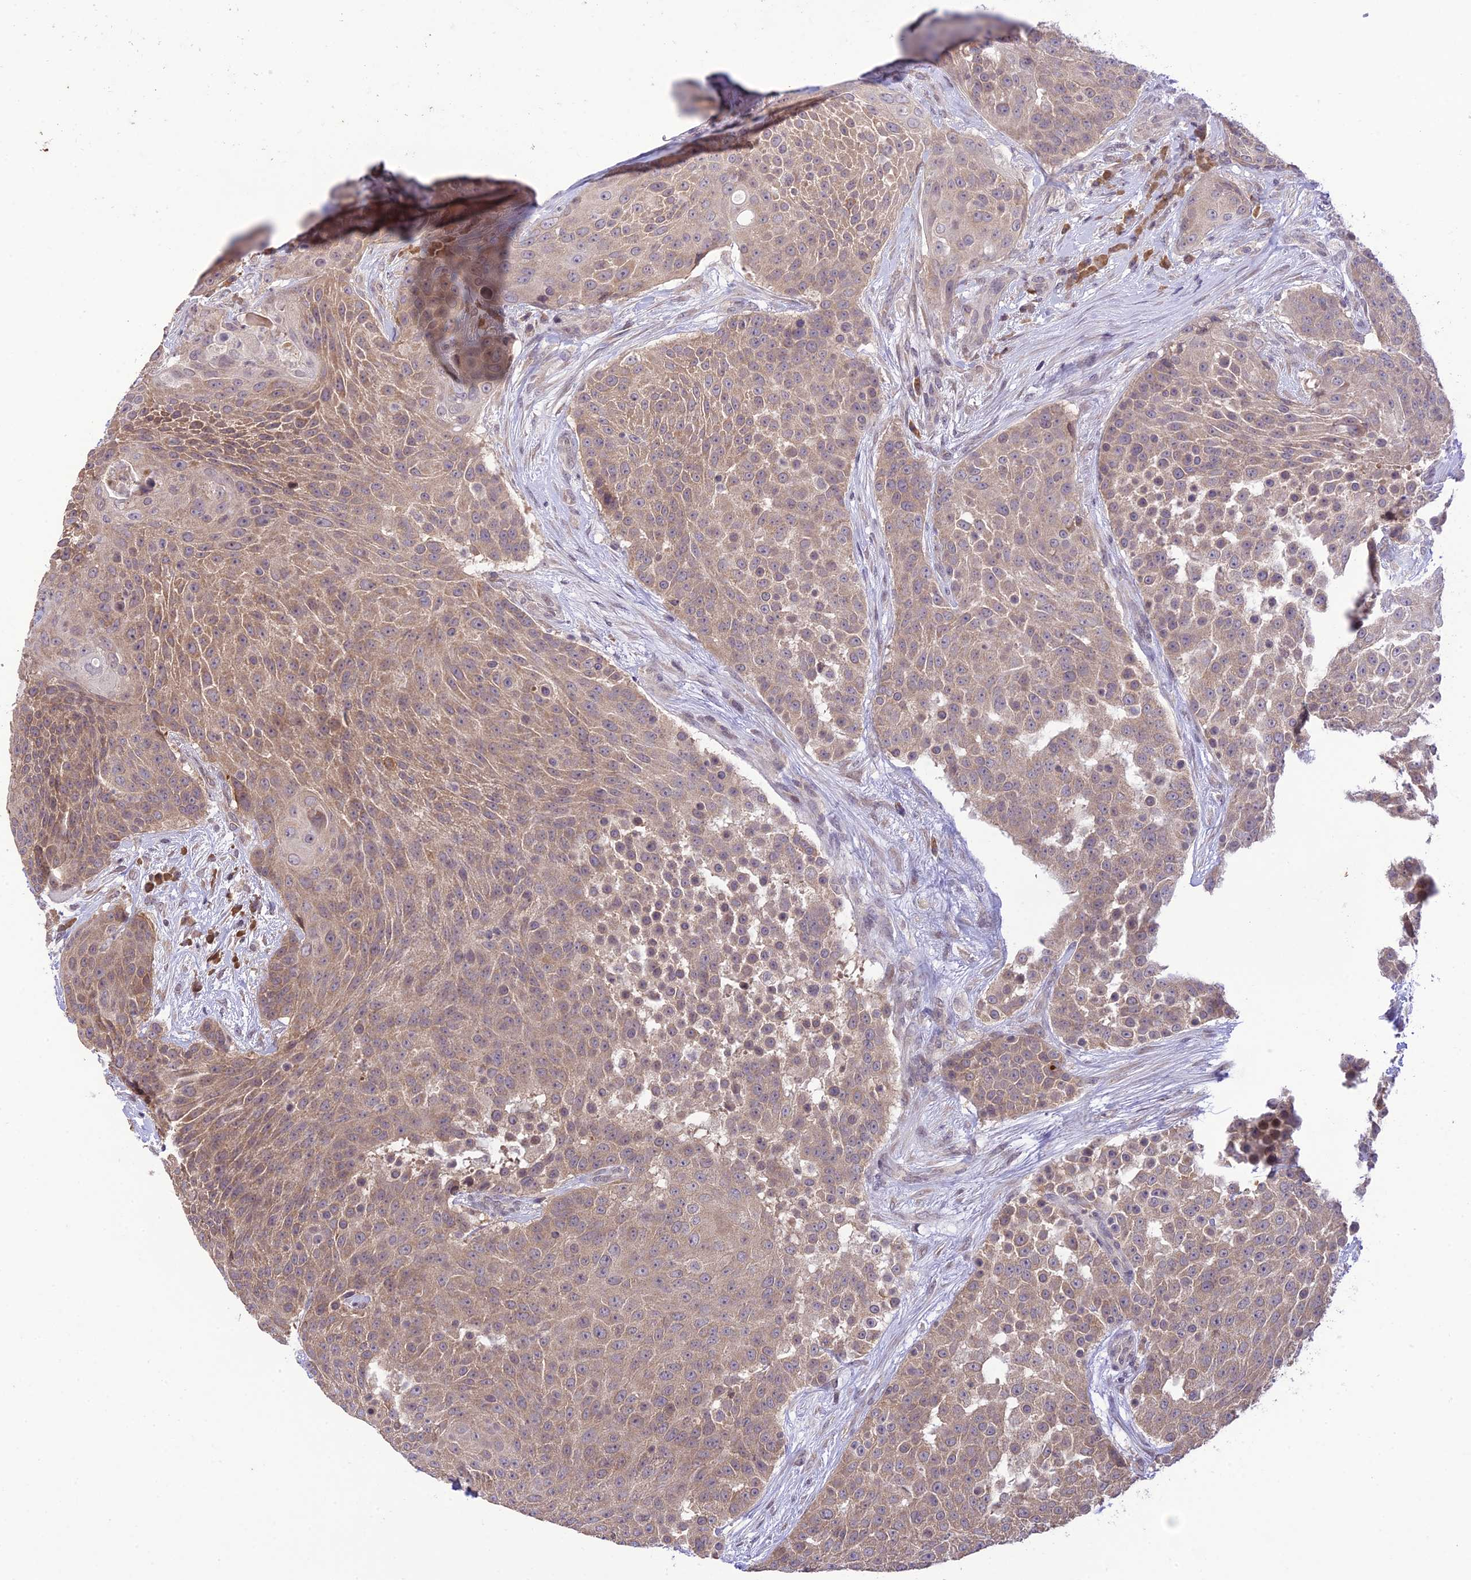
{"staining": {"intensity": "moderate", "quantity": ">75%", "location": "cytoplasmic/membranous"}, "tissue": "urothelial cancer", "cell_type": "Tumor cells", "image_type": "cancer", "snomed": [{"axis": "morphology", "description": "Urothelial carcinoma, High grade"}, {"axis": "topography", "description": "Urinary bladder"}], "caption": "Brown immunohistochemical staining in urothelial cancer reveals moderate cytoplasmic/membranous staining in about >75% of tumor cells. Ihc stains the protein of interest in brown and the nuclei are stained blue.", "gene": "TEKT1", "patient": {"sex": "female", "age": 63}}